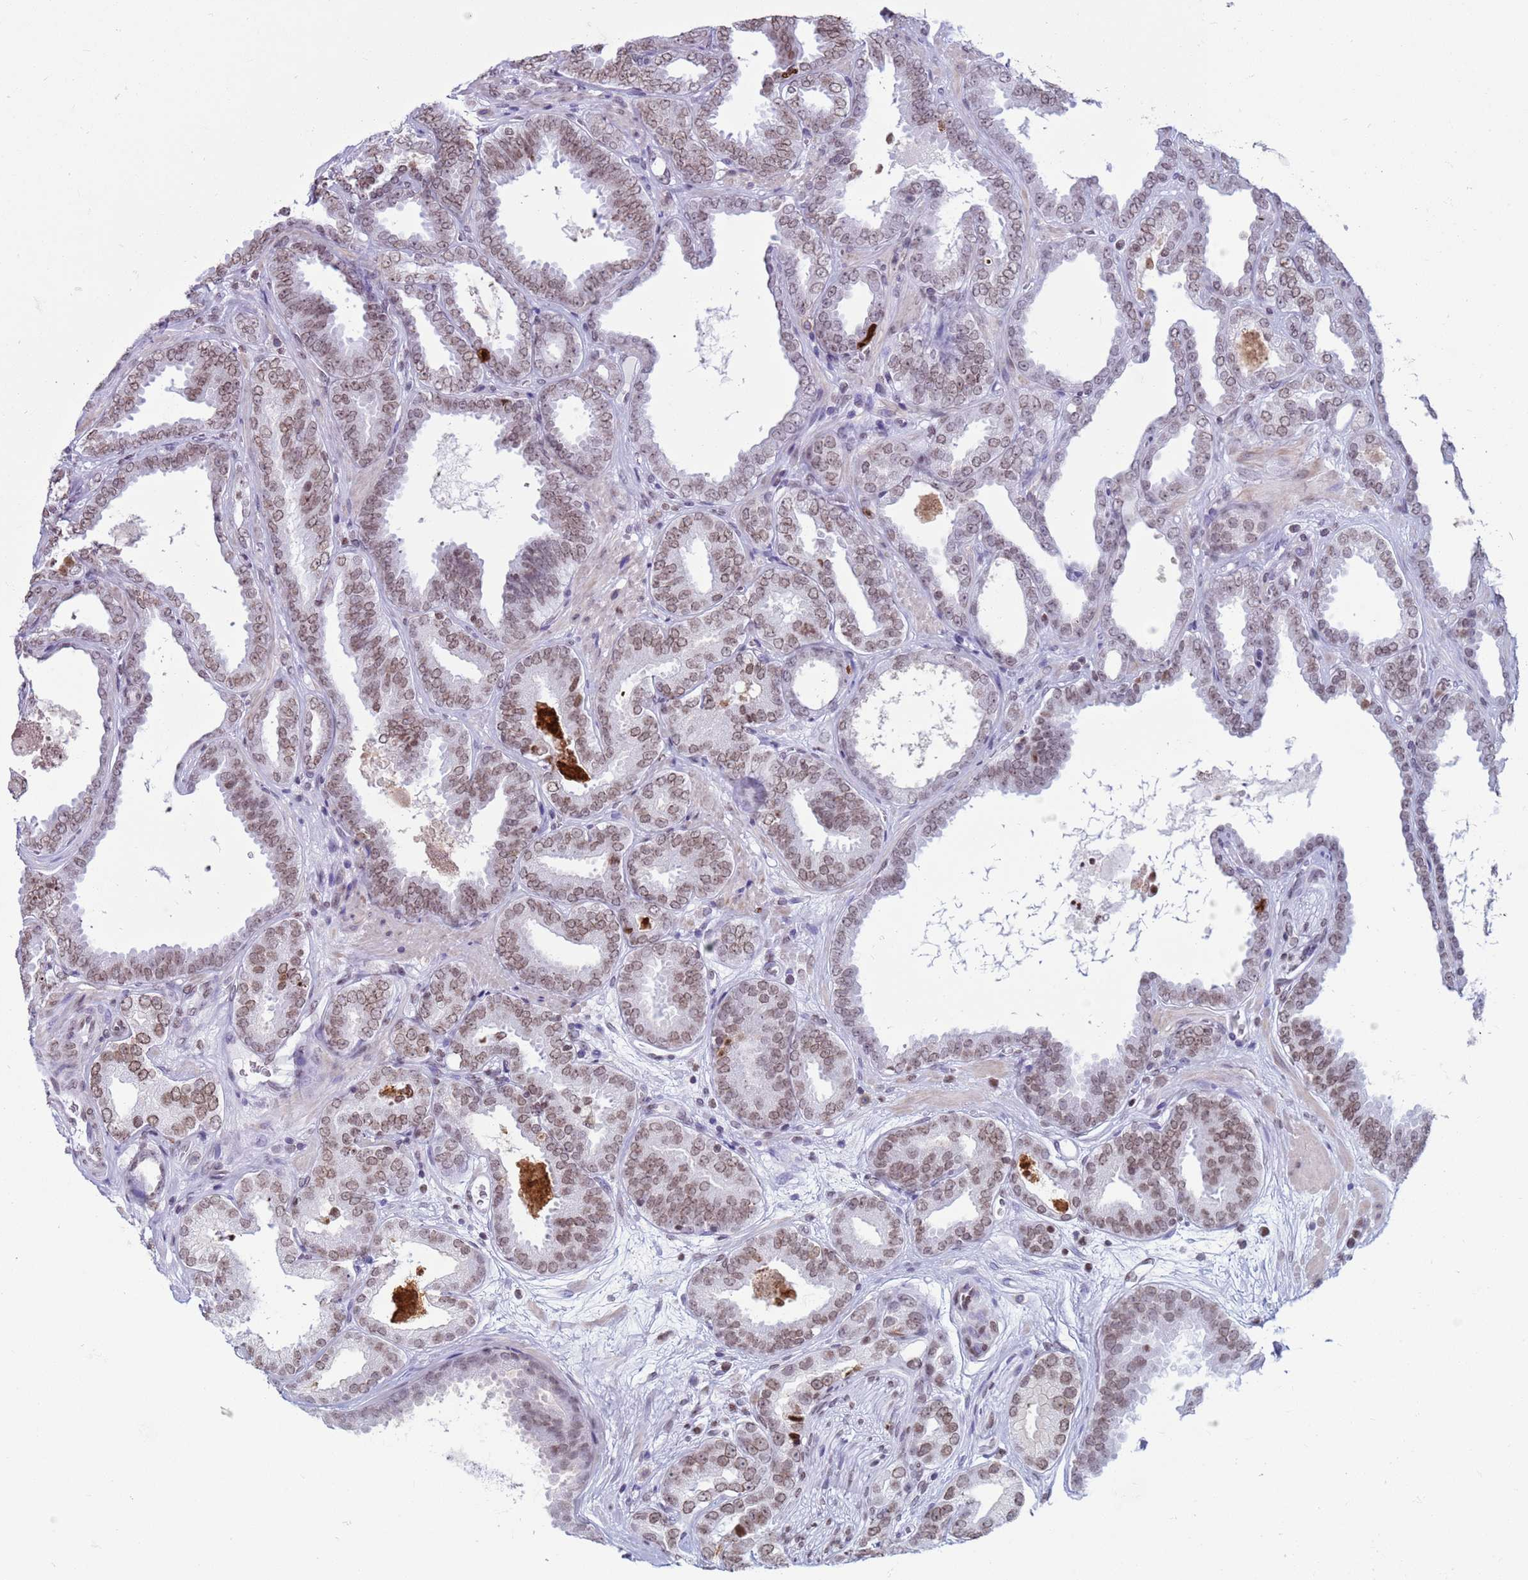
{"staining": {"intensity": "moderate", "quantity": ">75%", "location": "nuclear"}, "tissue": "prostate cancer", "cell_type": "Tumor cells", "image_type": "cancer", "snomed": [{"axis": "morphology", "description": "Adenocarcinoma, High grade"}, {"axis": "topography", "description": "Prostate"}], "caption": "Tumor cells reveal medium levels of moderate nuclear expression in approximately >75% of cells in adenocarcinoma (high-grade) (prostate).", "gene": "H4C8", "patient": {"sex": "male", "age": 72}}